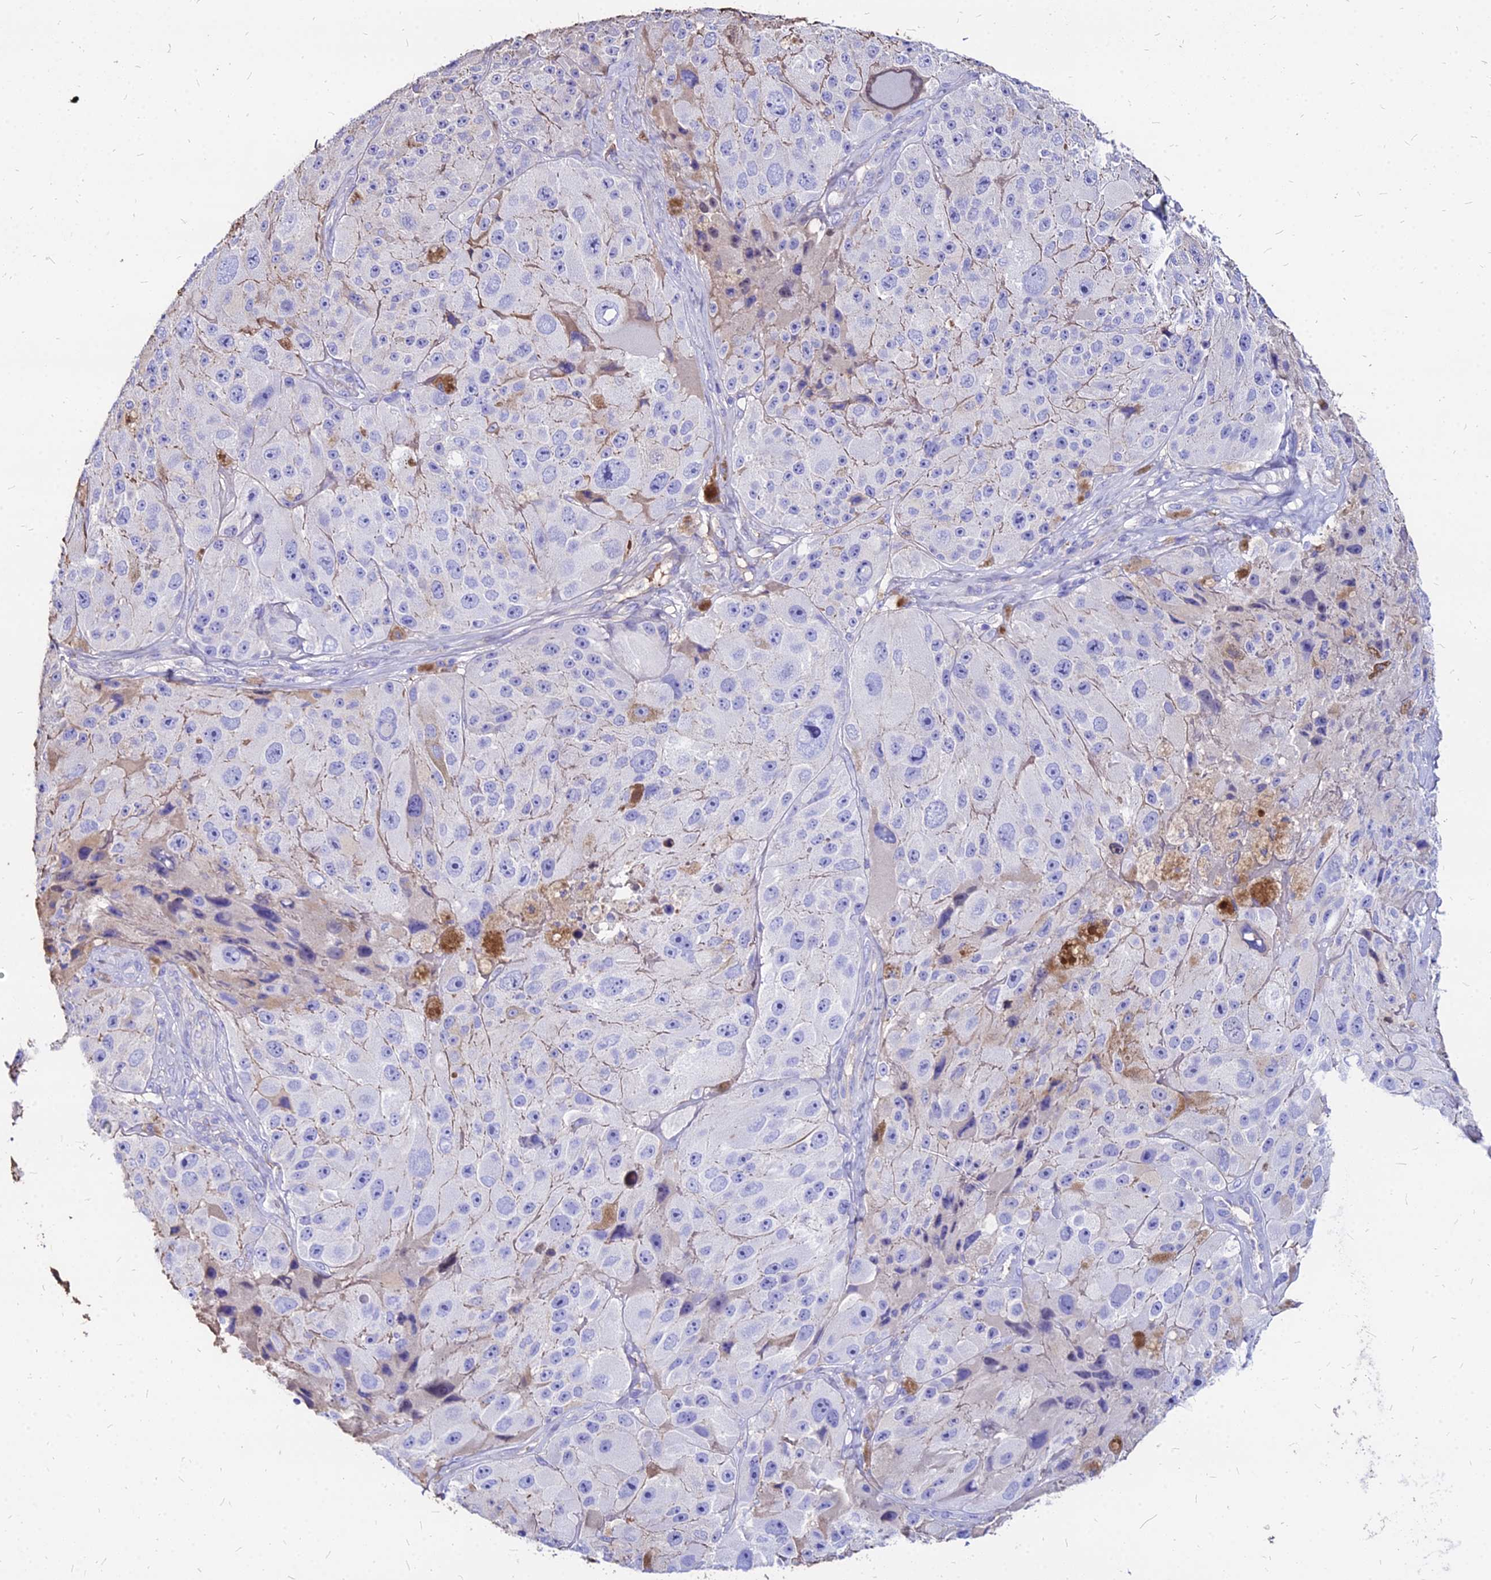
{"staining": {"intensity": "negative", "quantity": "none", "location": "none"}, "tissue": "melanoma", "cell_type": "Tumor cells", "image_type": "cancer", "snomed": [{"axis": "morphology", "description": "Malignant melanoma, Metastatic site"}, {"axis": "topography", "description": "Lymph node"}], "caption": "Tumor cells are negative for brown protein staining in malignant melanoma (metastatic site).", "gene": "NME5", "patient": {"sex": "male", "age": 62}}